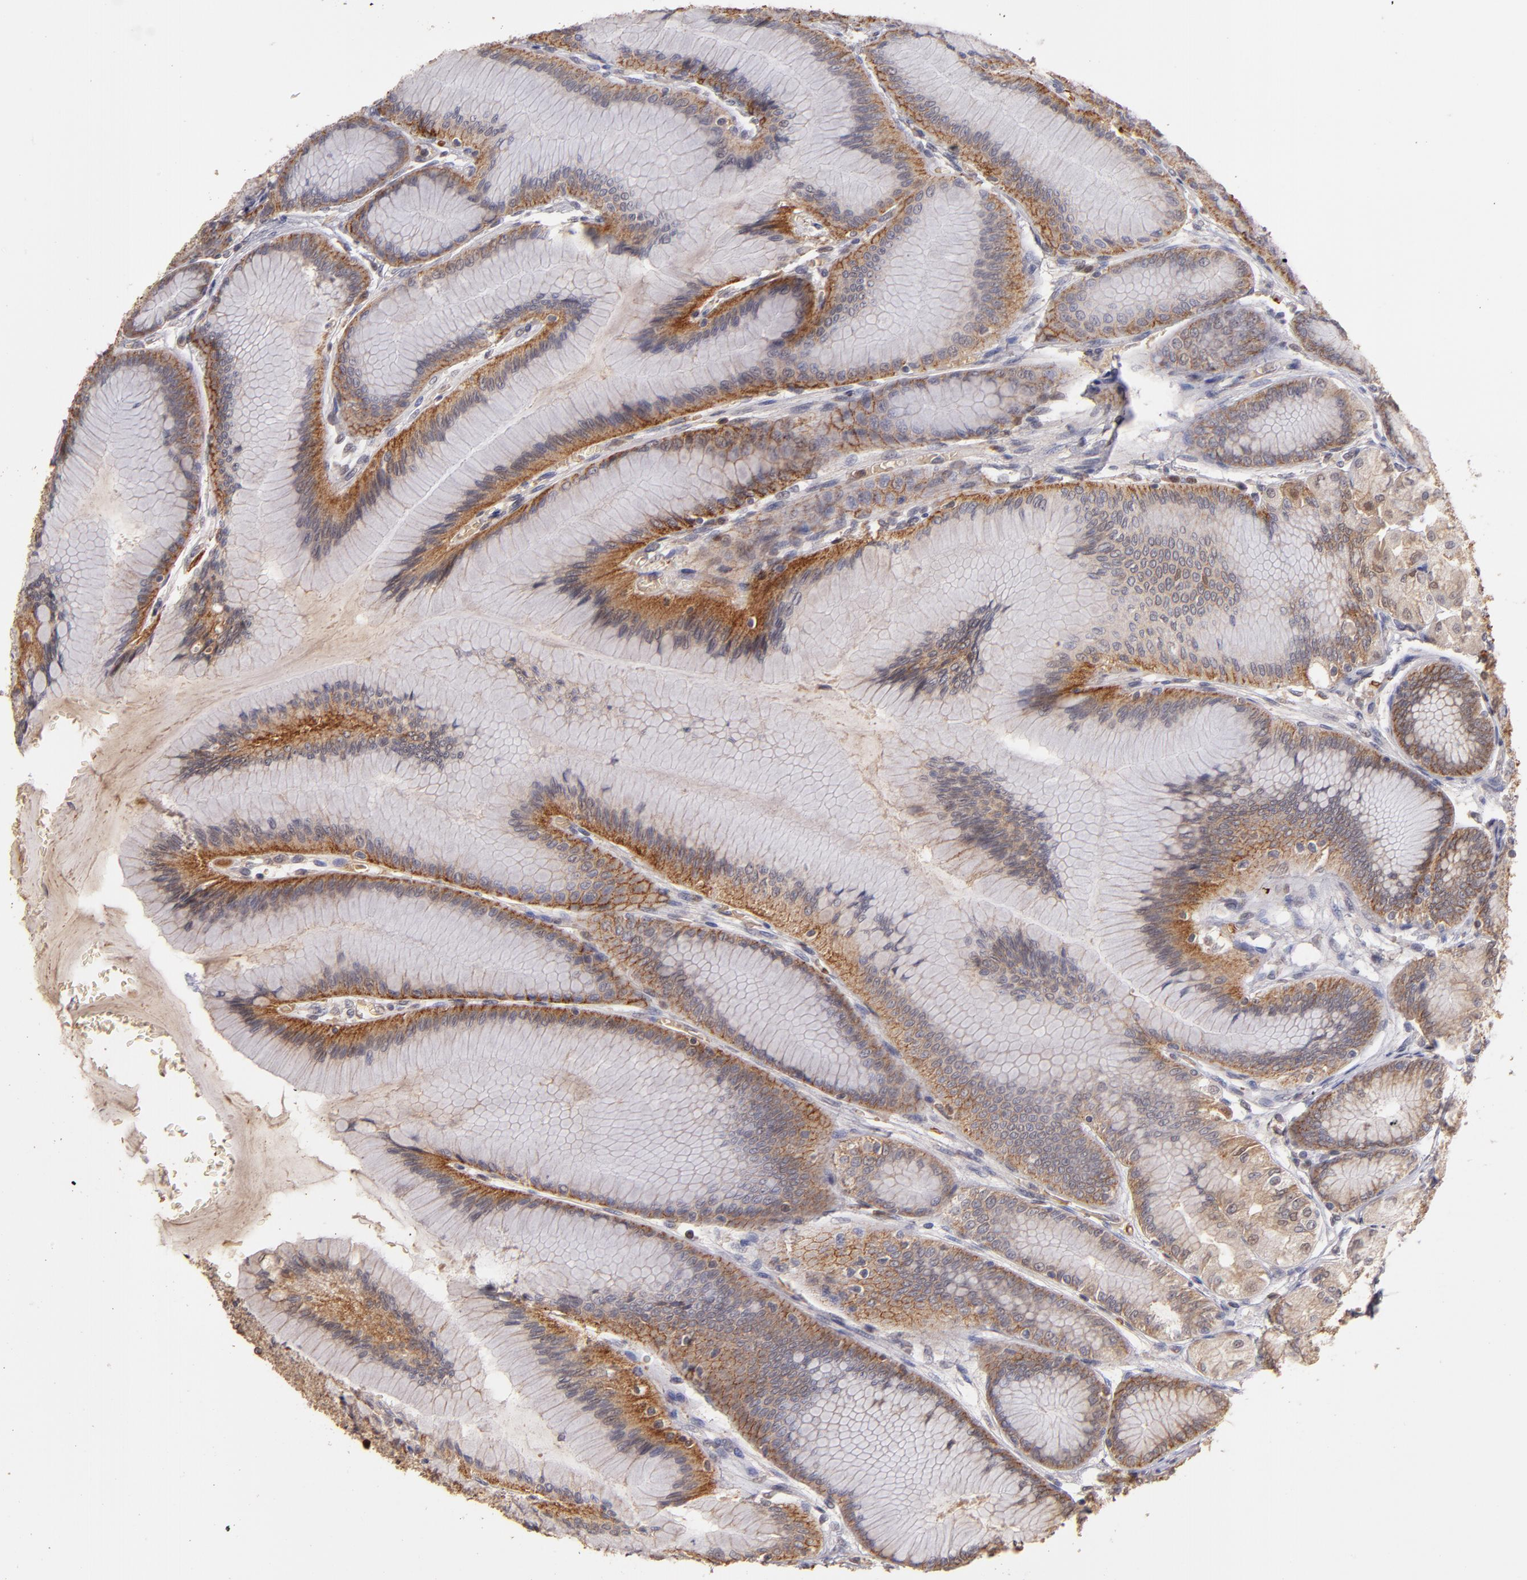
{"staining": {"intensity": "strong", "quantity": ">75%", "location": "cytoplasmic/membranous"}, "tissue": "stomach", "cell_type": "Glandular cells", "image_type": "normal", "snomed": [{"axis": "morphology", "description": "Normal tissue, NOS"}, {"axis": "morphology", "description": "Adenocarcinoma, NOS"}, {"axis": "topography", "description": "Stomach"}, {"axis": "topography", "description": "Stomach, lower"}], "caption": "IHC of benign stomach exhibits high levels of strong cytoplasmic/membranous staining in about >75% of glandular cells. Nuclei are stained in blue.", "gene": "SERPINC1", "patient": {"sex": "female", "age": 65}}